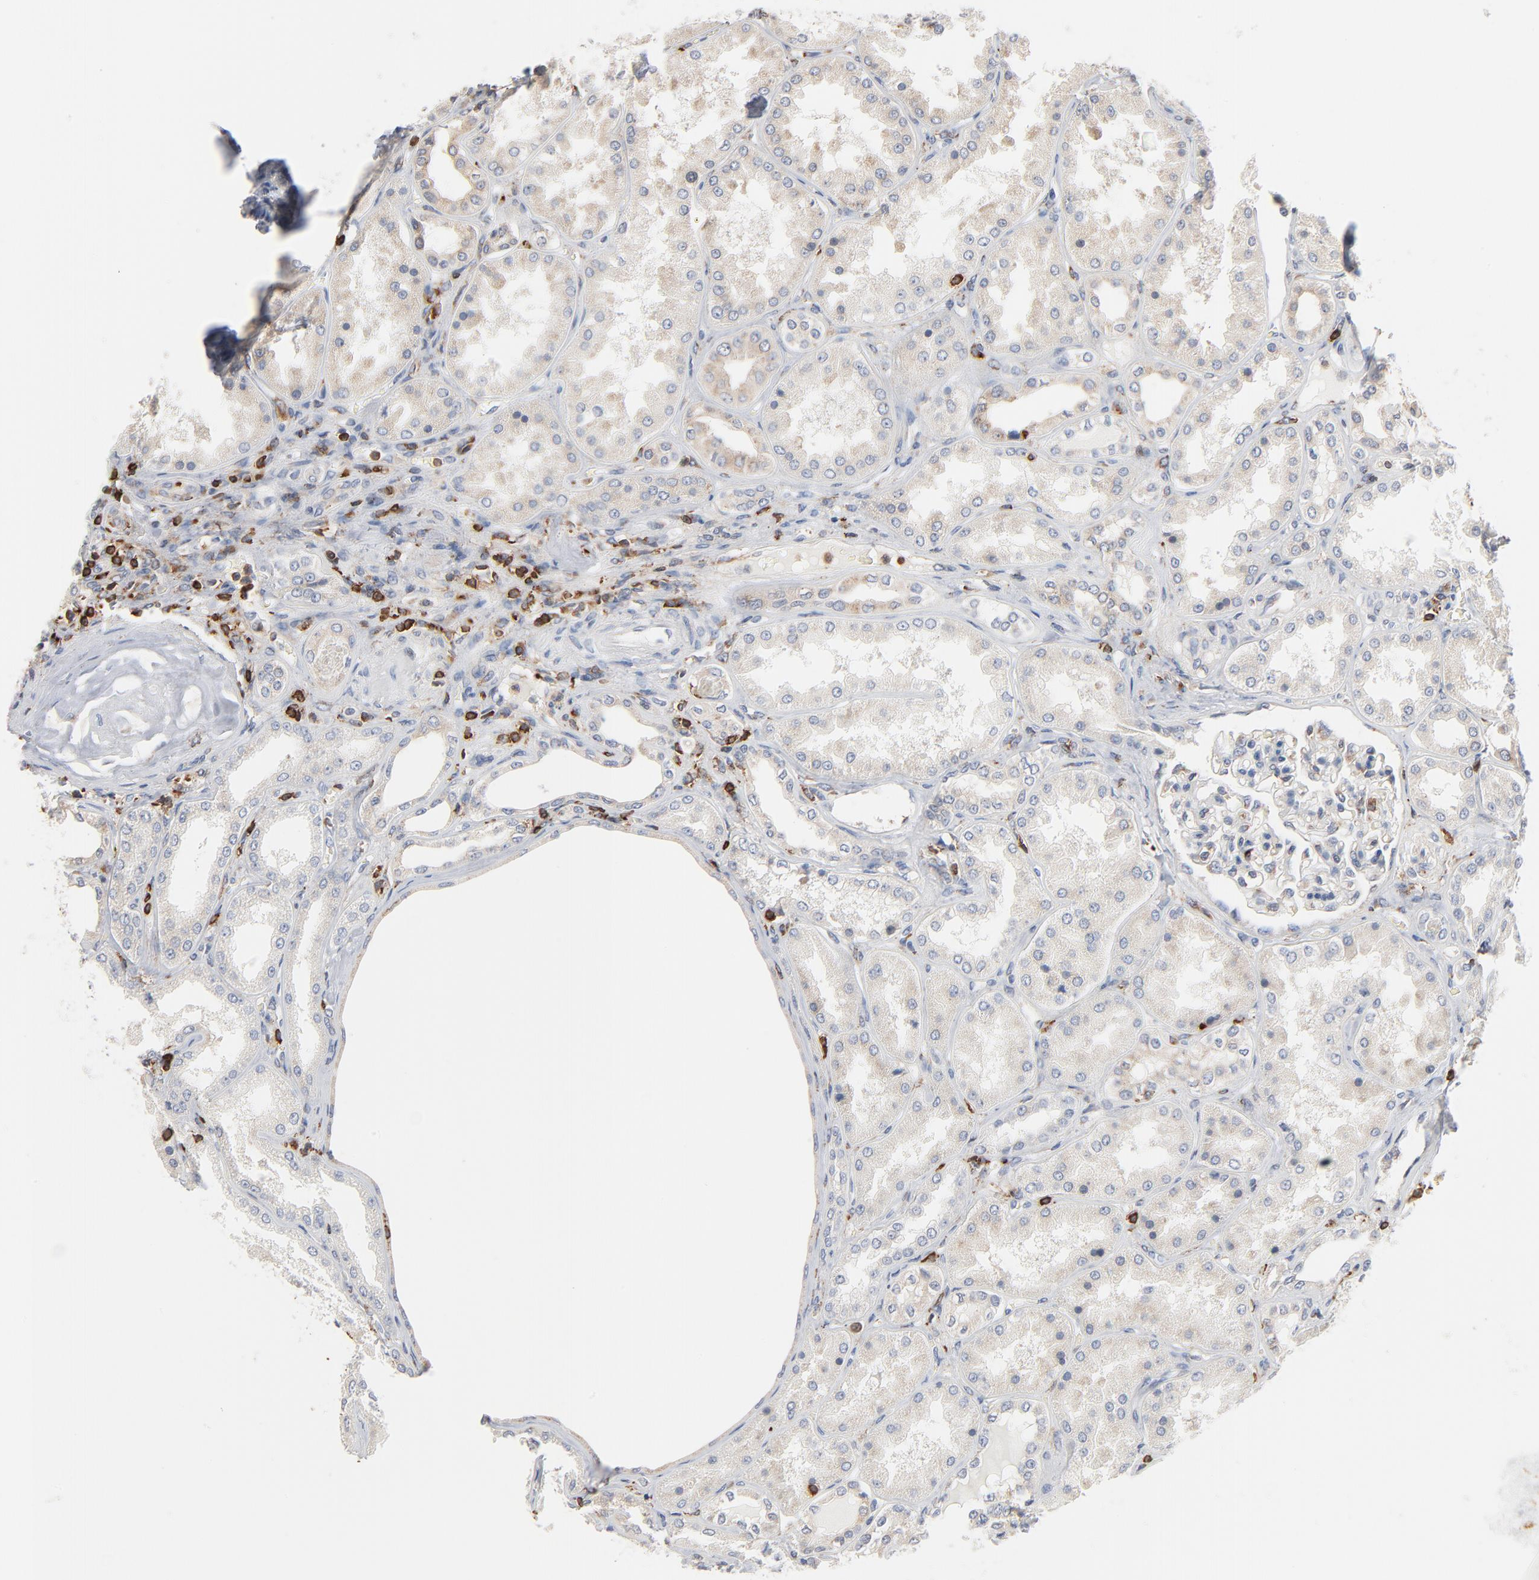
{"staining": {"intensity": "moderate", "quantity": "<25%", "location": "cytoplasmic/membranous"}, "tissue": "kidney", "cell_type": "Cells in glomeruli", "image_type": "normal", "snomed": [{"axis": "morphology", "description": "Normal tissue, NOS"}, {"axis": "topography", "description": "Kidney"}], "caption": "Immunohistochemistry (IHC) histopathology image of benign kidney: human kidney stained using immunohistochemistry demonstrates low levels of moderate protein expression localized specifically in the cytoplasmic/membranous of cells in glomeruli, appearing as a cytoplasmic/membranous brown color.", "gene": "SH3KBP1", "patient": {"sex": "female", "age": 56}}